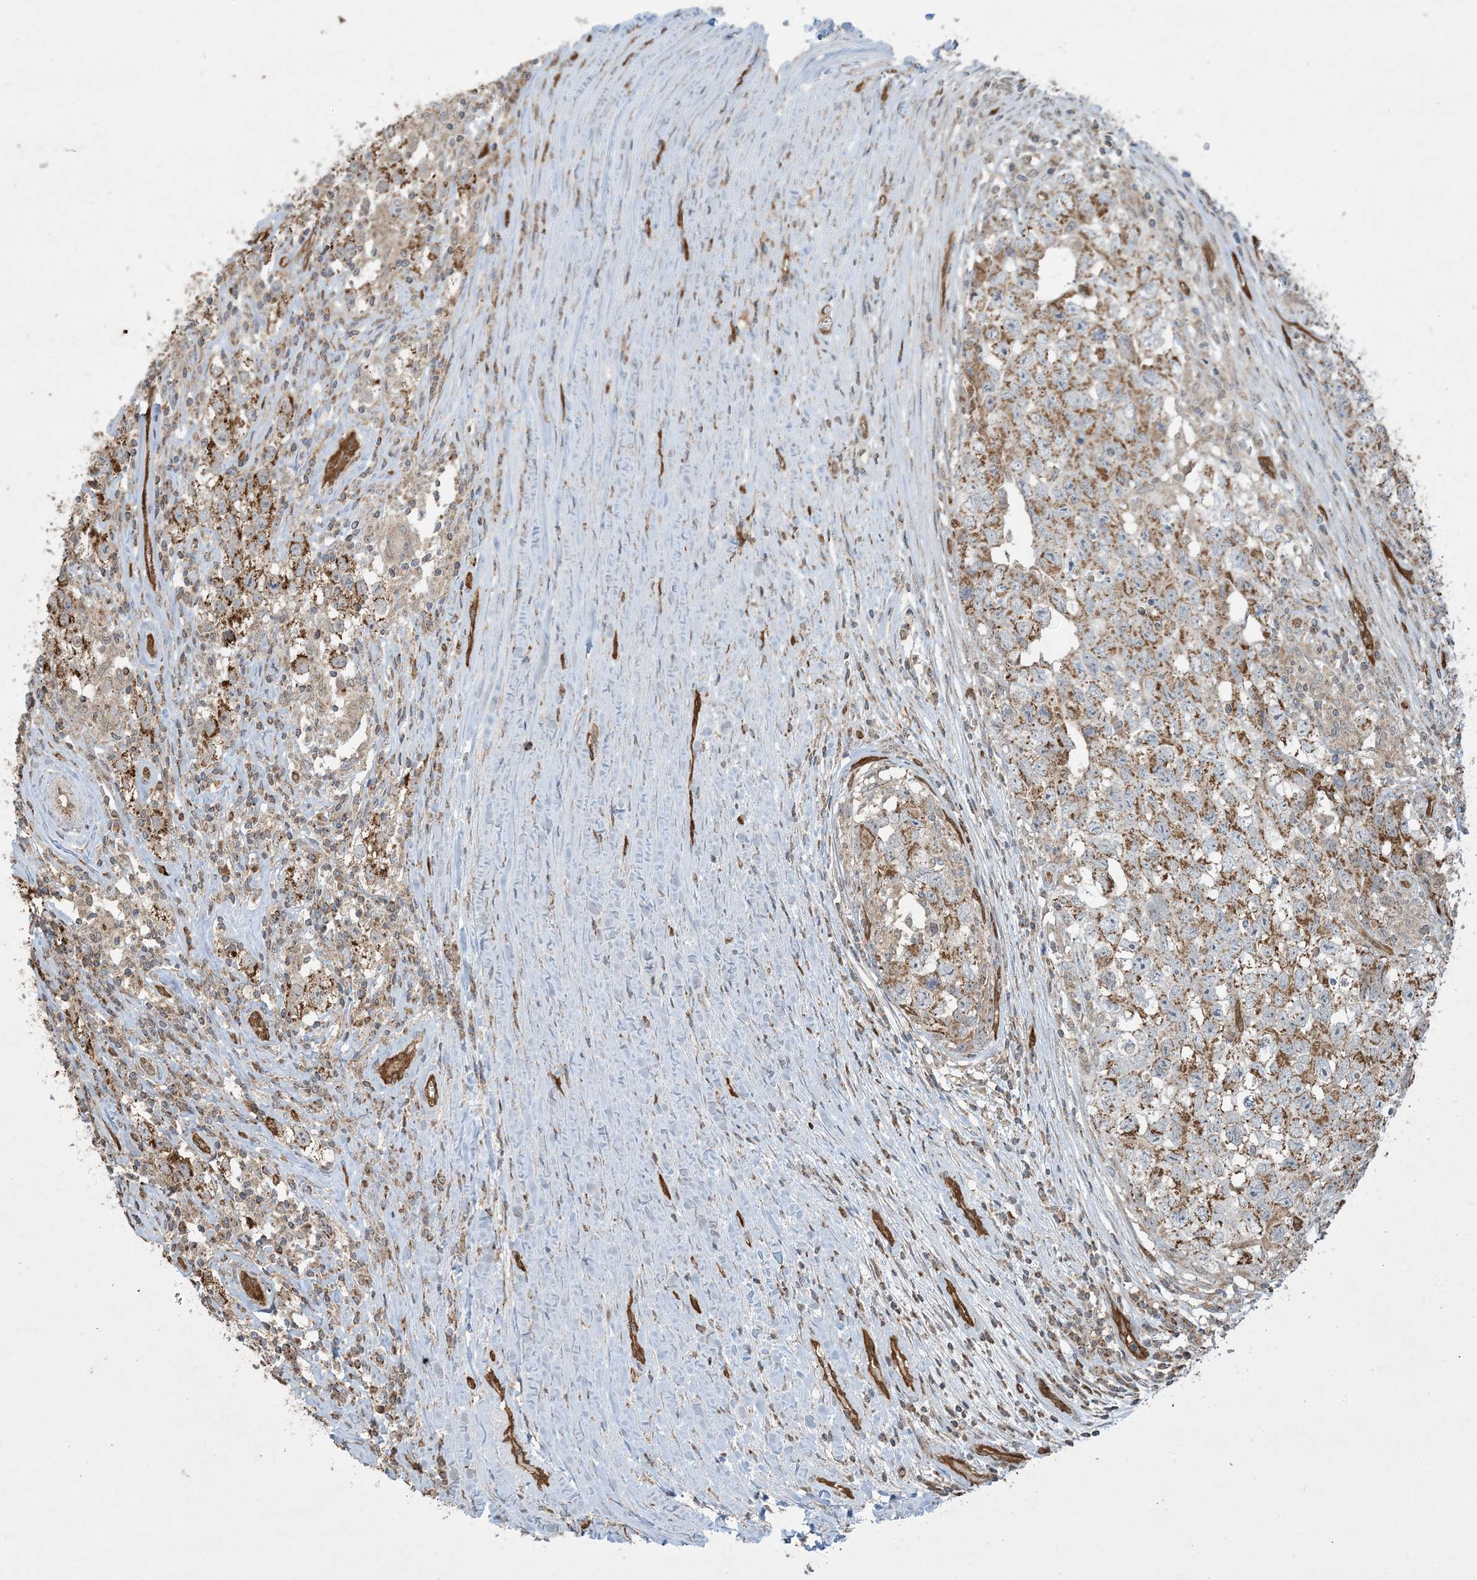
{"staining": {"intensity": "moderate", "quantity": "25%-75%", "location": "cytoplasmic/membranous"}, "tissue": "testis cancer", "cell_type": "Tumor cells", "image_type": "cancer", "snomed": [{"axis": "morphology", "description": "Seminoma, NOS"}, {"axis": "morphology", "description": "Carcinoma, Embryonal, NOS"}, {"axis": "topography", "description": "Testis"}], "caption": "Immunohistochemistry histopathology image of human seminoma (testis) stained for a protein (brown), which reveals medium levels of moderate cytoplasmic/membranous positivity in approximately 25%-75% of tumor cells.", "gene": "PPM1F", "patient": {"sex": "male", "age": 43}}